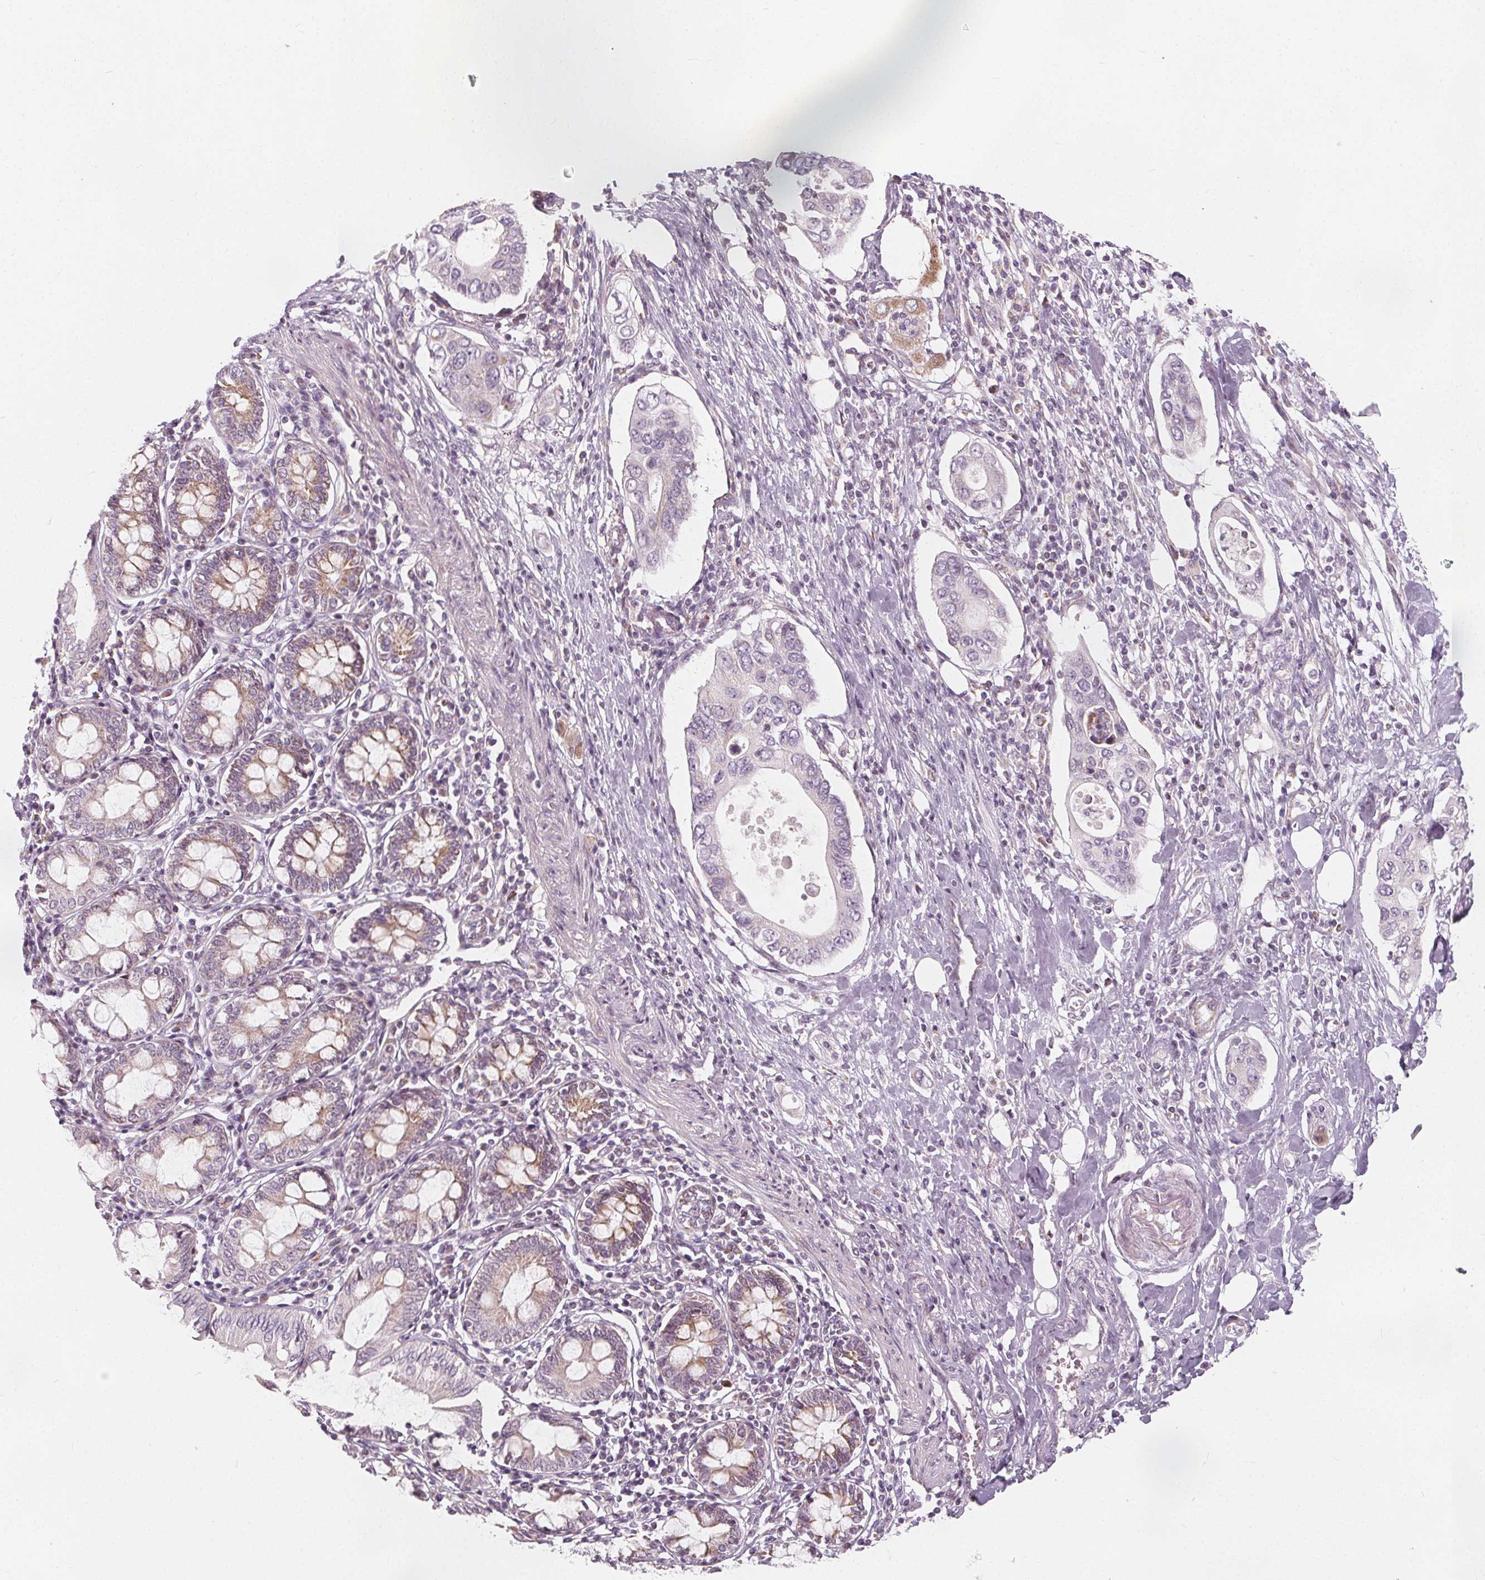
{"staining": {"intensity": "negative", "quantity": "none", "location": "none"}, "tissue": "pancreatic cancer", "cell_type": "Tumor cells", "image_type": "cancer", "snomed": [{"axis": "morphology", "description": "Adenocarcinoma, NOS"}, {"axis": "topography", "description": "Pancreas"}], "caption": "Immunohistochemistry (IHC) of human pancreatic adenocarcinoma displays no staining in tumor cells.", "gene": "NUP210L", "patient": {"sex": "female", "age": 63}}